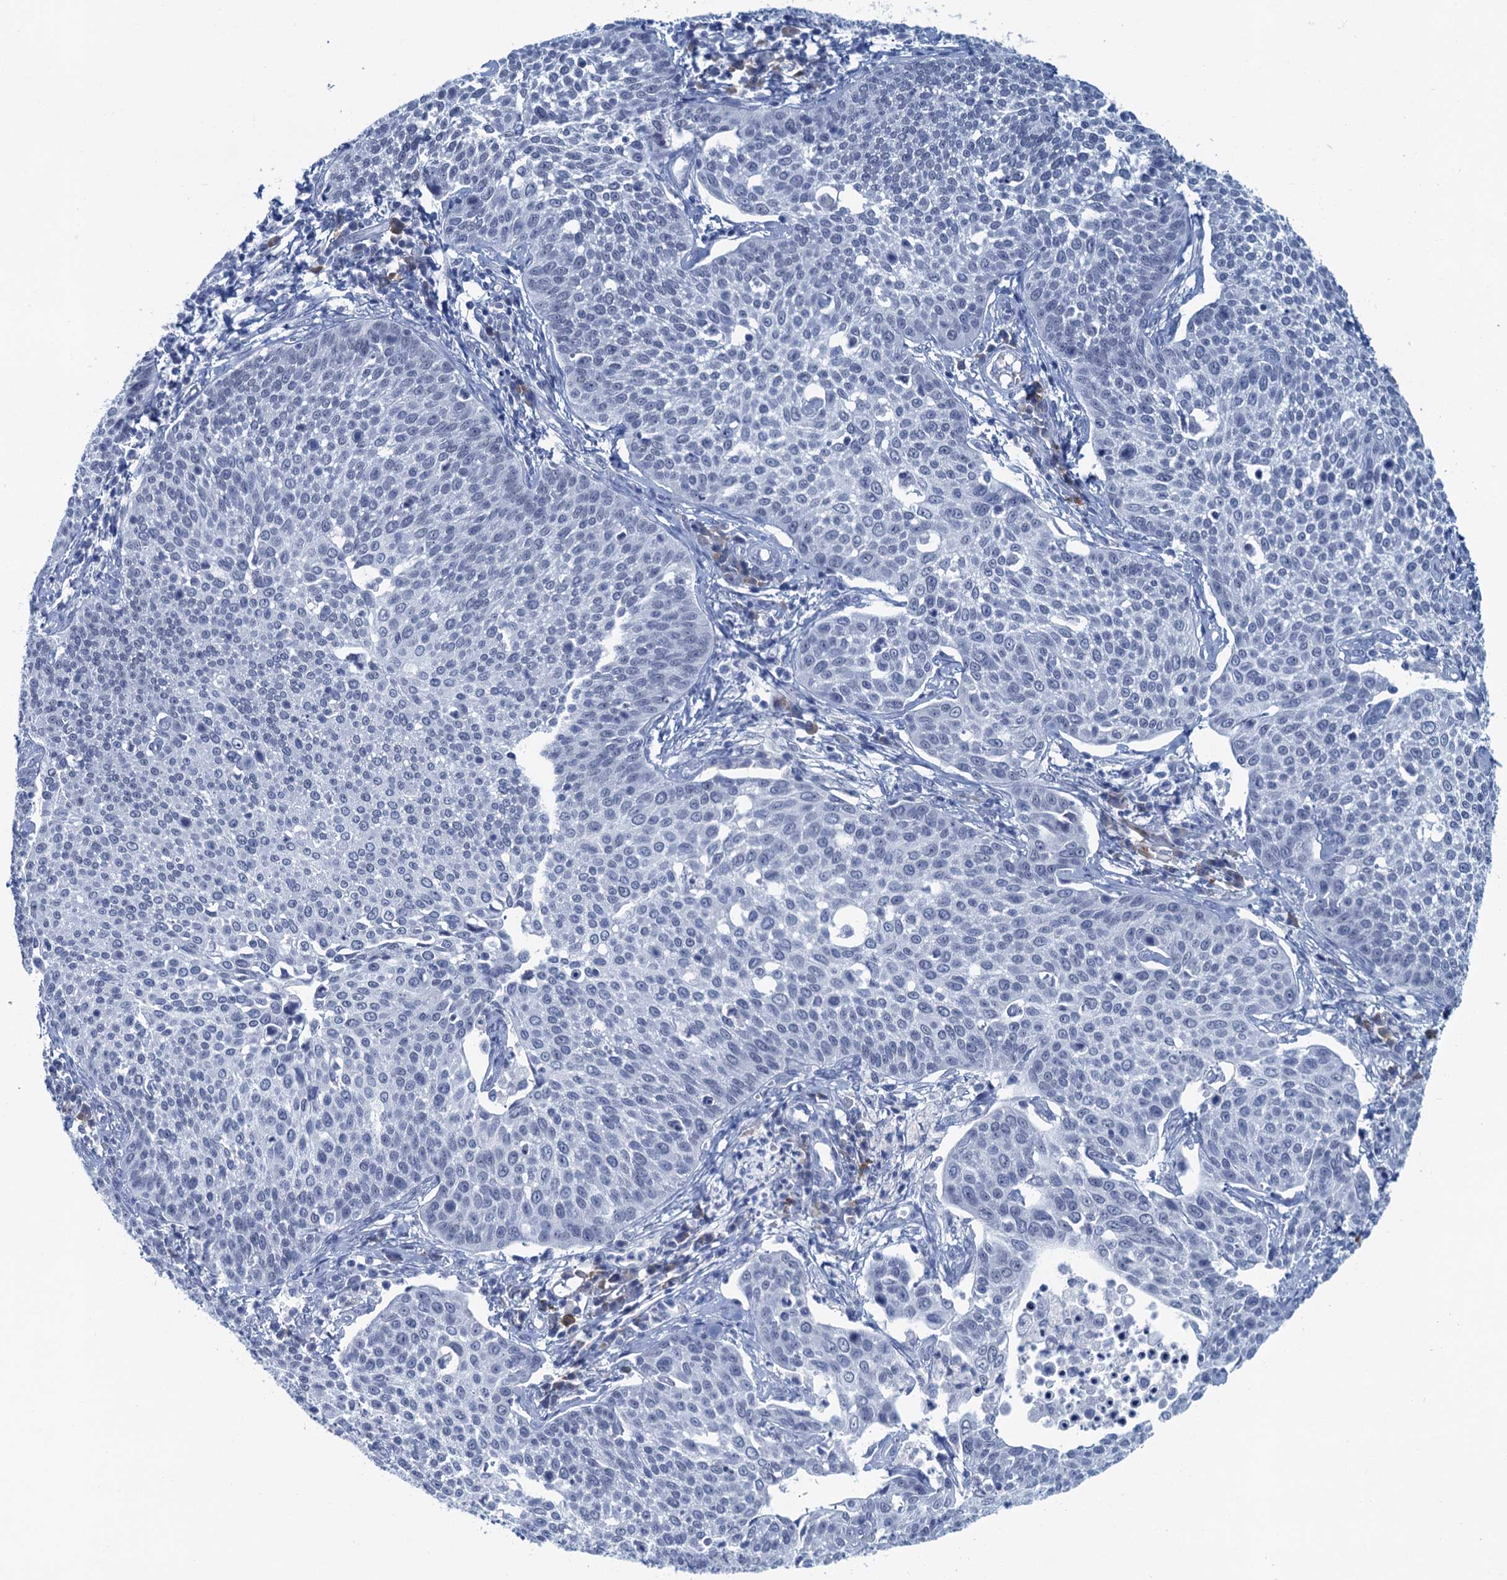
{"staining": {"intensity": "negative", "quantity": "none", "location": "none"}, "tissue": "cervical cancer", "cell_type": "Tumor cells", "image_type": "cancer", "snomed": [{"axis": "morphology", "description": "Squamous cell carcinoma, NOS"}, {"axis": "topography", "description": "Cervix"}], "caption": "Tumor cells are negative for brown protein staining in cervical cancer (squamous cell carcinoma).", "gene": "HAPSTR1", "patient": {"sex": "female", "age": 34}}